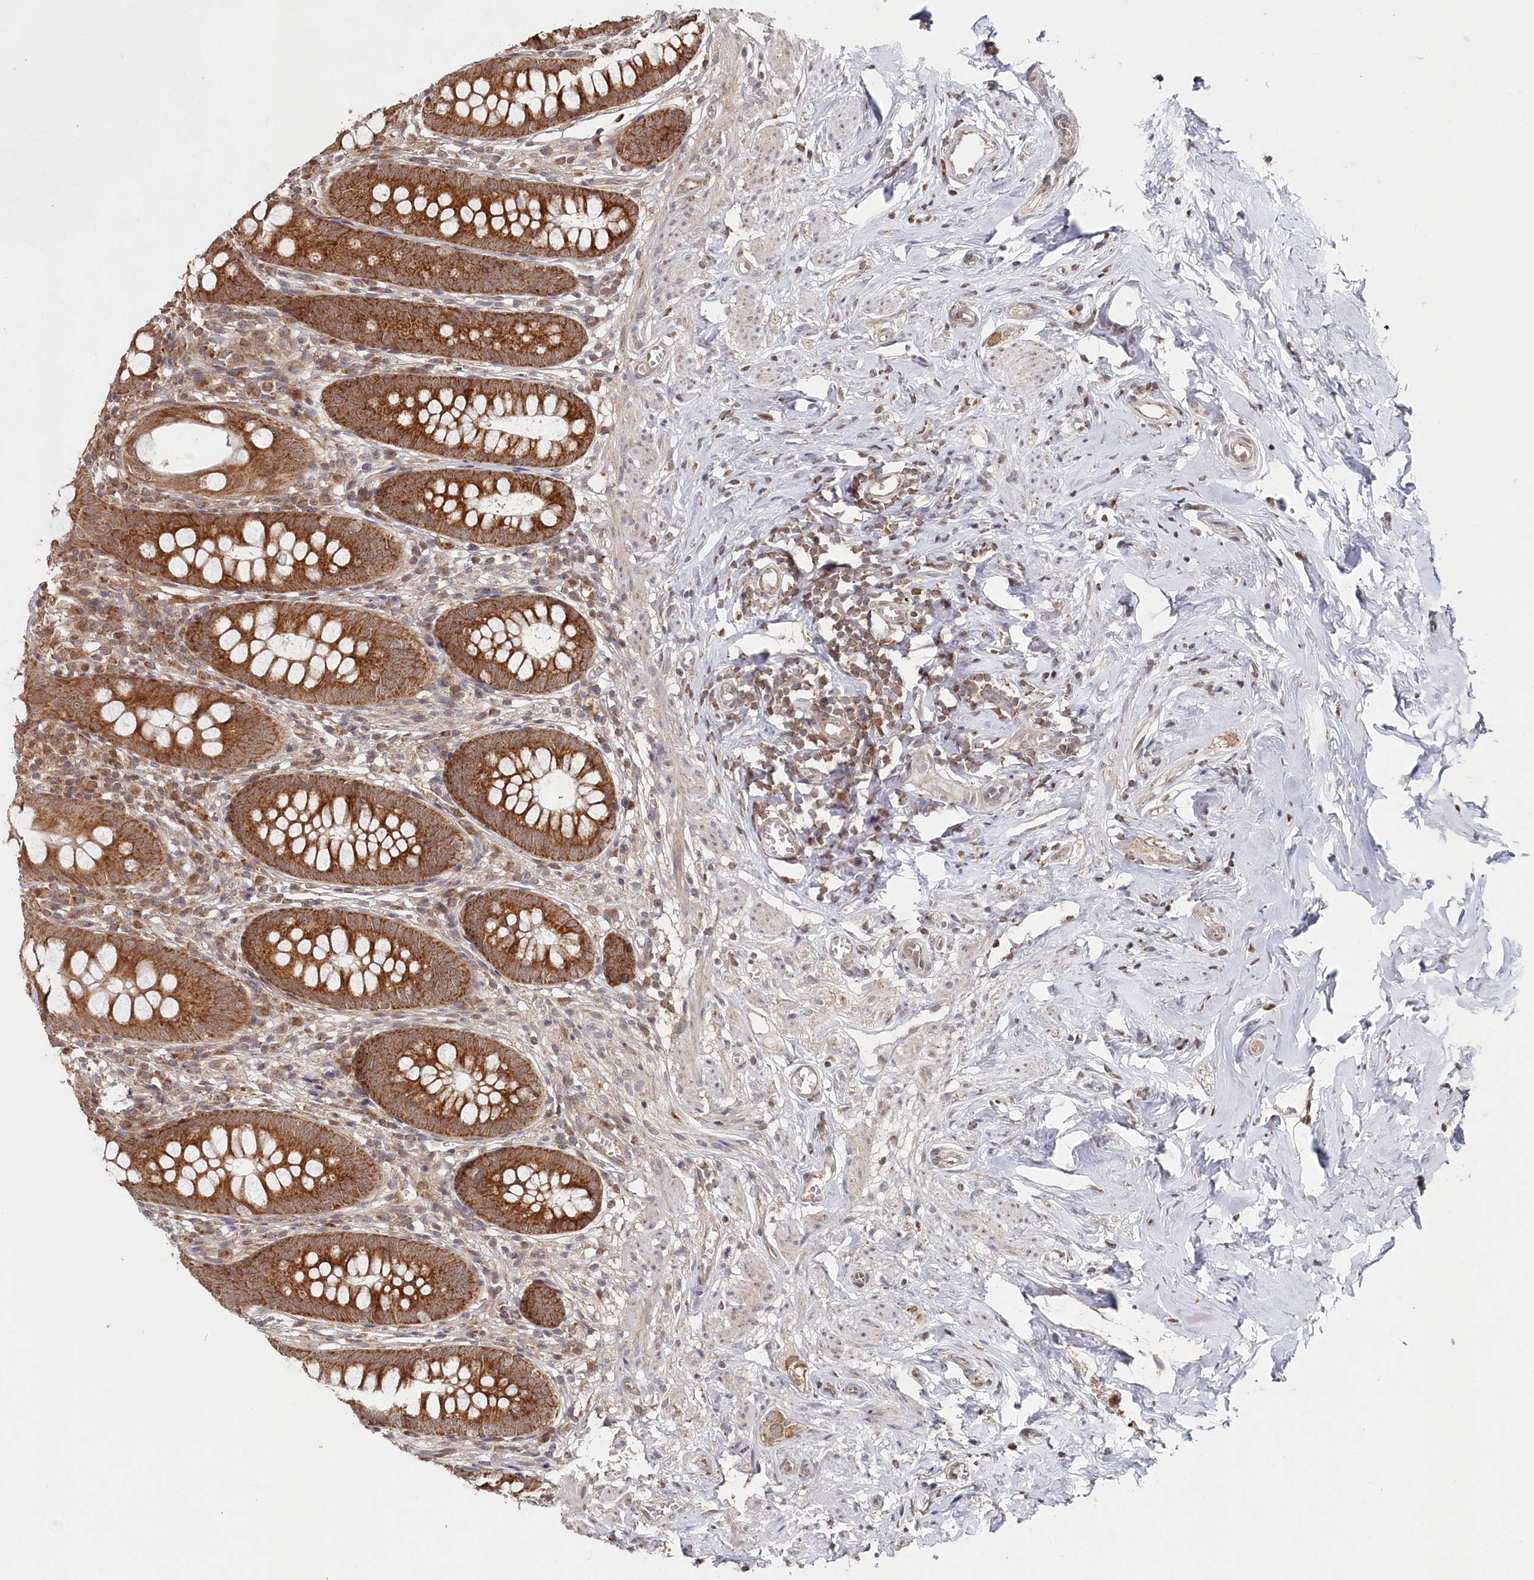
{"staining": {"intensity": "moderate", "quantity": ">75%", "location": "cytoplasmic/membranous"}, "tissue": "appendix", "cell_type": "Glandular cells", "image_type": "normal", "snomed": [{"axis": "morphology", "description": "Normal tissue, NOS"}, {"axis": "topography", "description": "Appendix"}], "caption": "Moderate cytoplasmic/membranous expression for a protein is present in about >75% of glandular cells of normal appendix using immunohistochemistry.", "gene": "WAPL", "patient": {"sex": "female", "age": 51}}